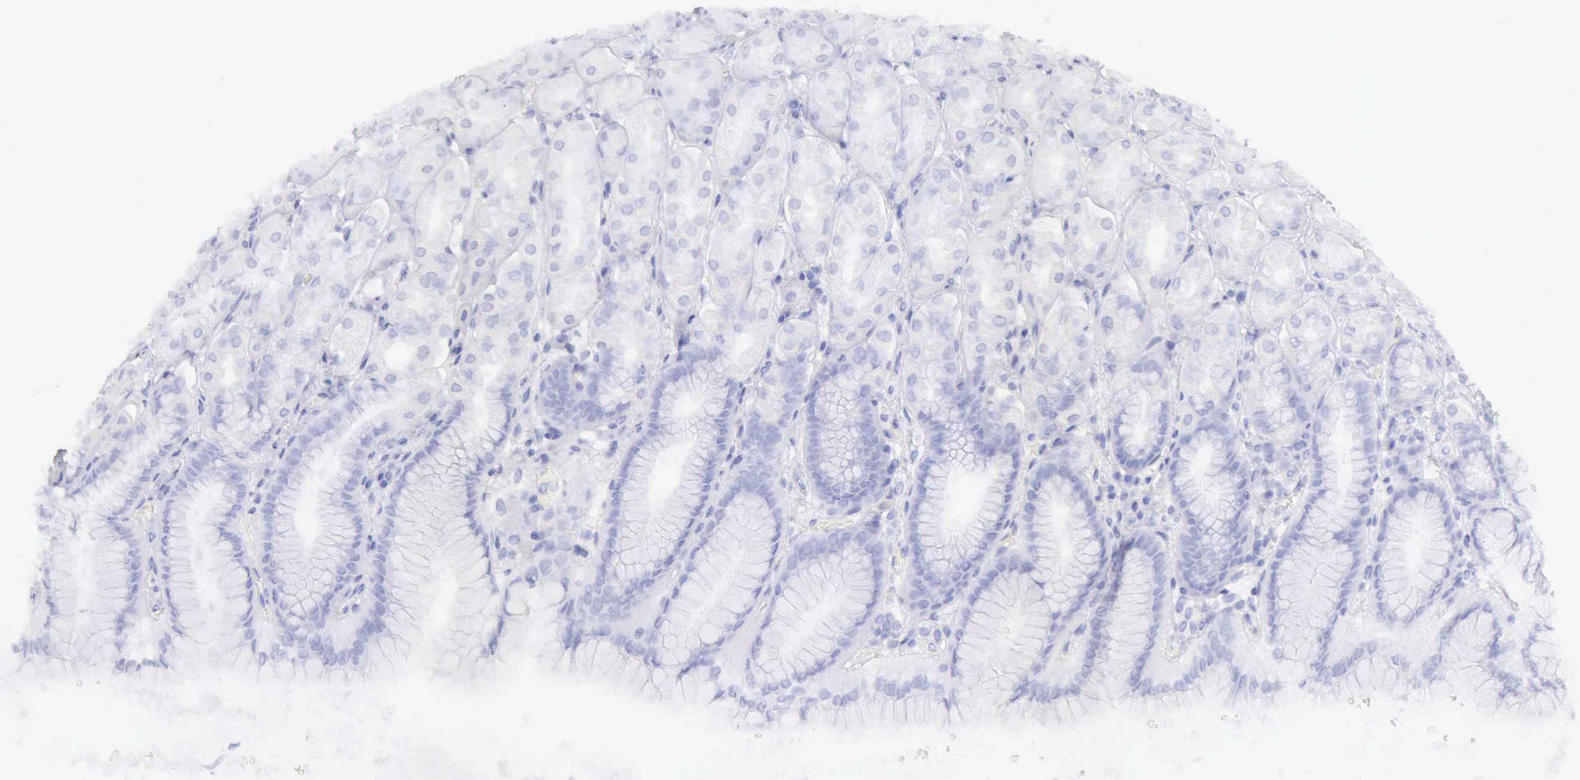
{"staining": {"intensity": "negative", "quantity": "none", "location": "none"}, "tissue": "stomach", "cell_type": "Glandular cells", "image_type": "normal", "snomed": [{"axis": "morphology", "description": "Normal tissue, NOS"}, {"axis": "topography", "description": "Stomach, upper"}], "caption": "Immunohistochemistry (IHC) of normal human stomach displays no positivity in glandular cells.", "gene": "ARHGAP4", "patient": {"sex": "female", "age": 56}}